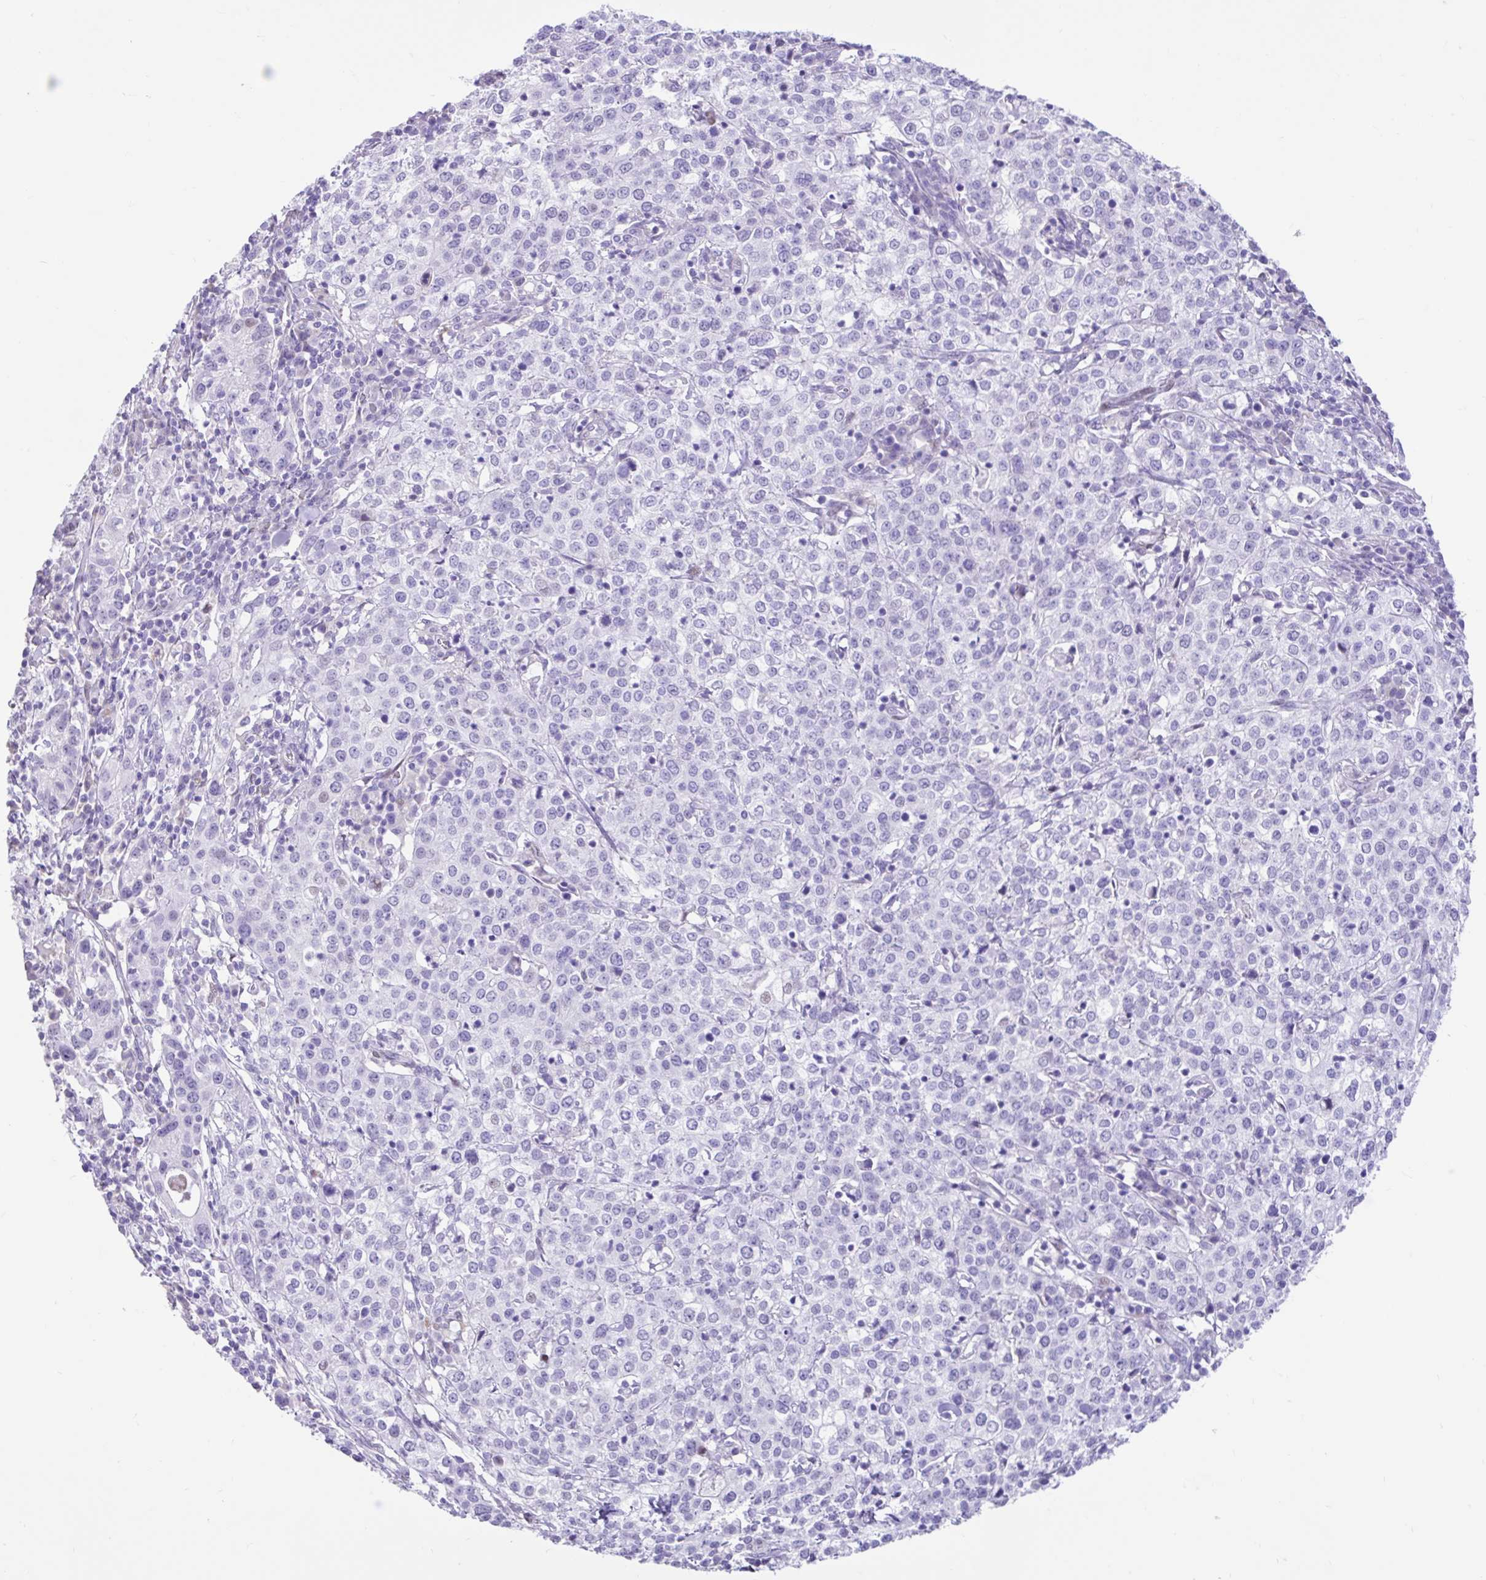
{"staining": {"intensity": "weak", "quantity": "<25%", "location": "nuclear"}, "tissue": "cervical cancer", "cell_type": "Tumor cells", "image_type": "cancer", "snomed": [{"axis": "morphology", "description": "Normal tissue, NOS"}, {"axis": "morphology", "description": "Adenocarcinoma, NOS"}, {"axis": "topography", "description": "Cervix"}], "caption": "Tumor cells show no significant expression in cervical adenocarcinoma.", "gene": "NHLH2", "patient": {"sex": "female", "age": 44}}